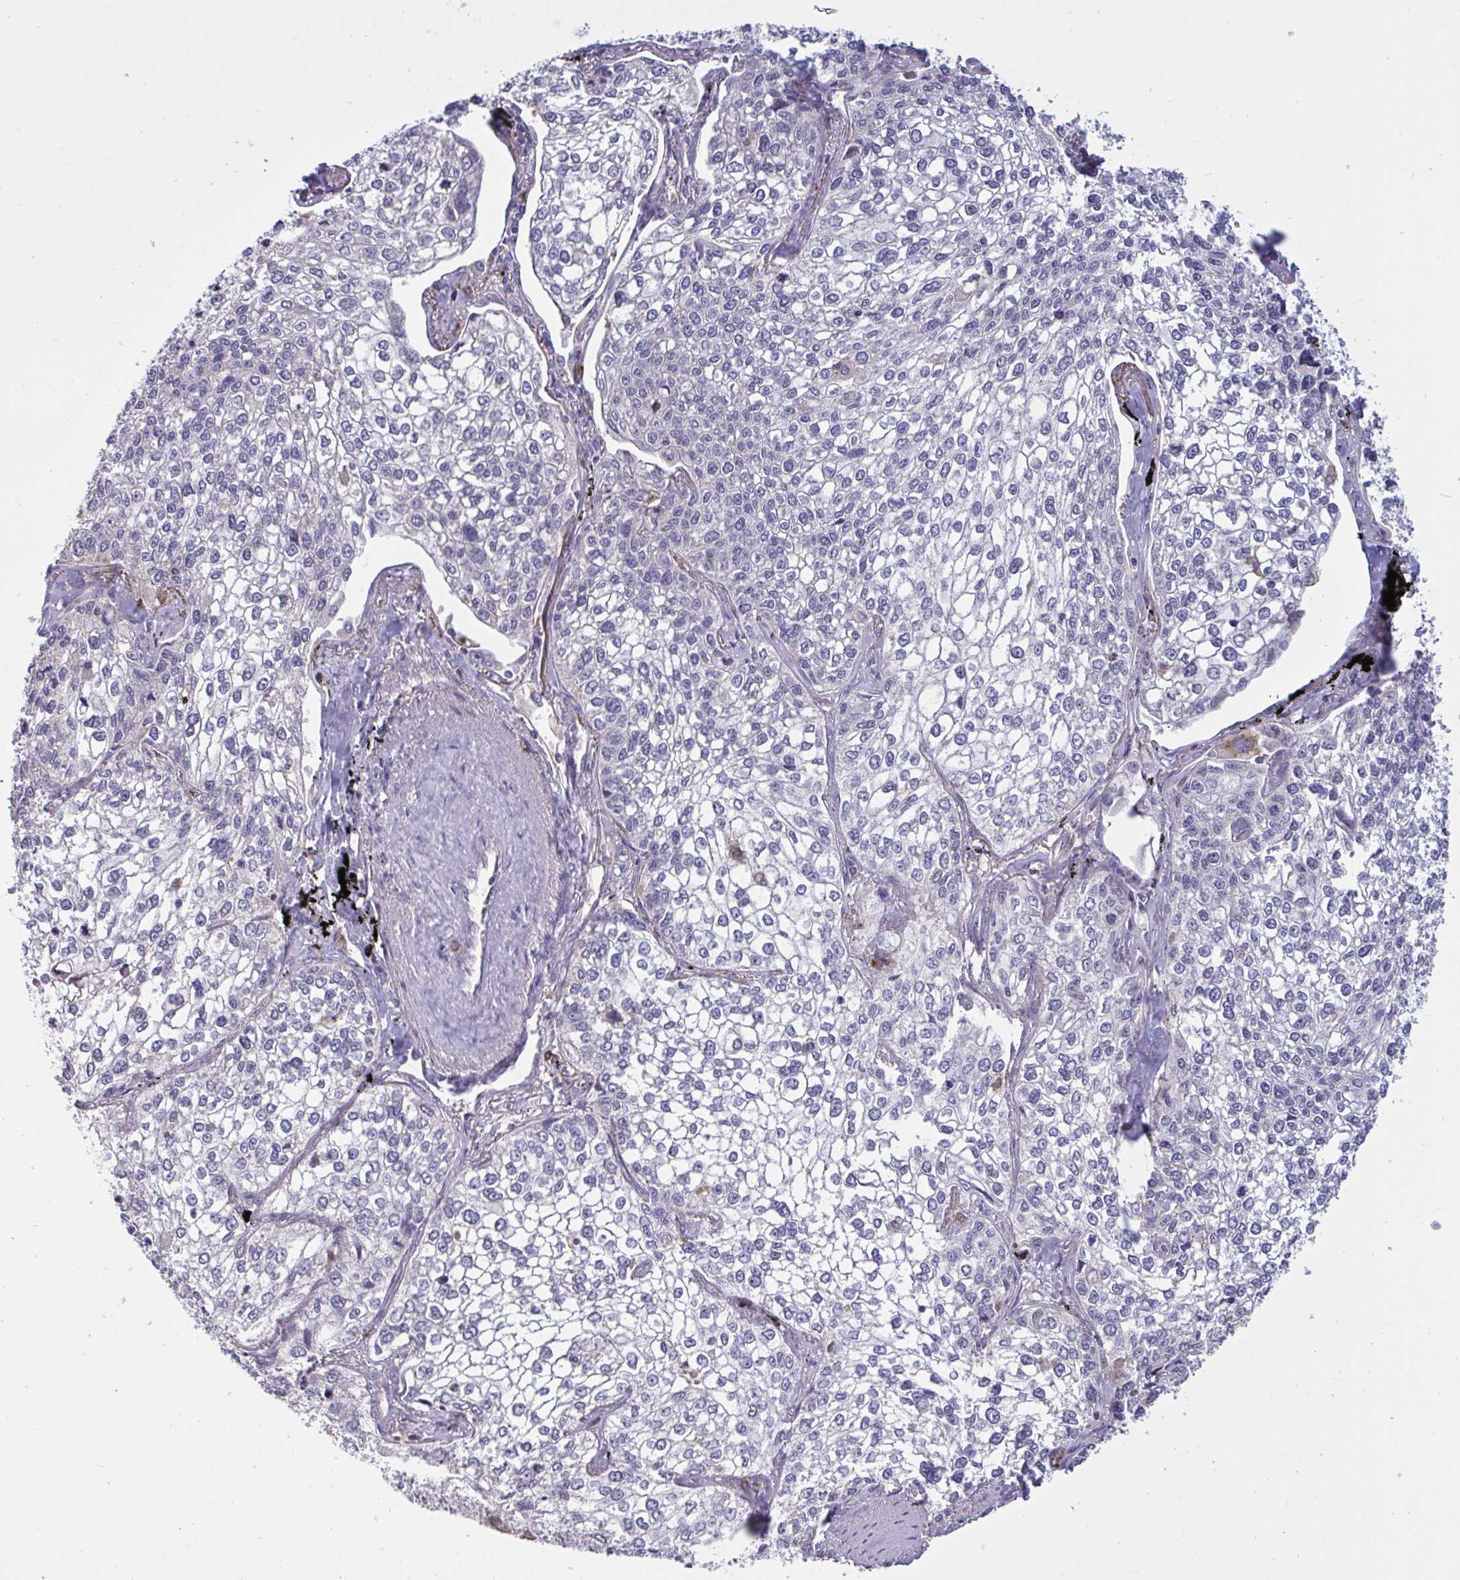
{"staining": {"intensity": "negative", "quantity": "none", "location": "none"}, "tissue": "lung cancer", "cell_type": "Tumor cells", "image_type": "cancer", "snomed": [{"axis": "morphology", "description": "Squamous cell carcinoma, NOS"}, {"axis": "topography", "description": "Lung"}], "caption": "The photomicrograph reveals no significant positivity in tumor cells of lung squamous cell carcinoma.", "gene": "CD101", "patient": {"sex": "male", "age": 74}}